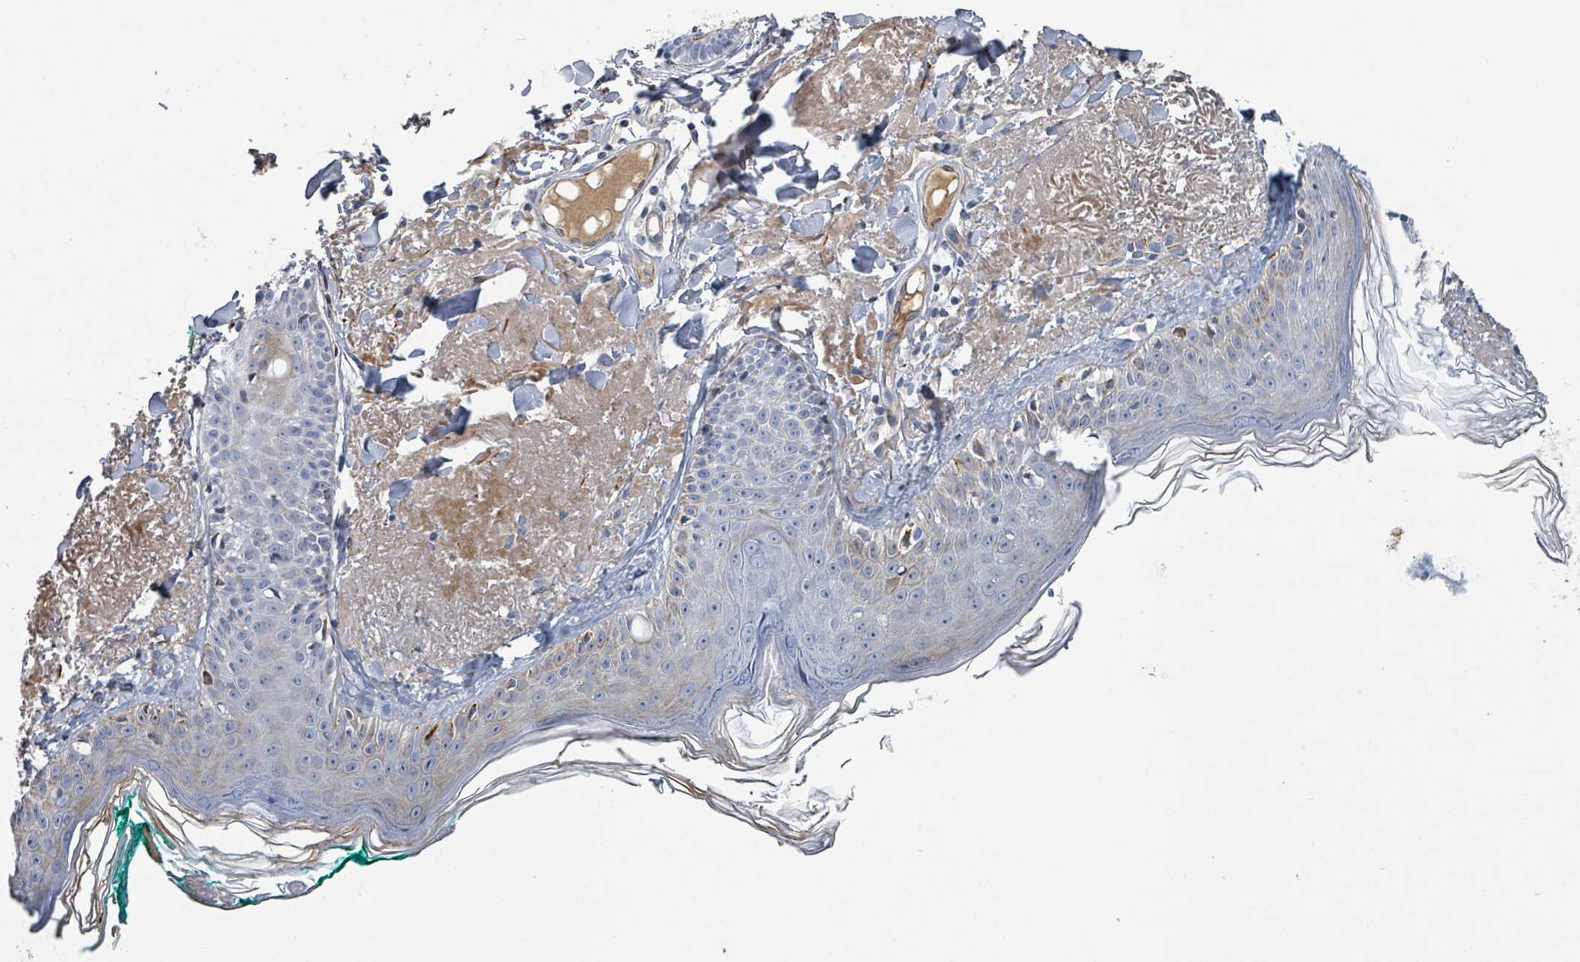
{"staining": {"intensity": "negative", "quantity": "none", "location": "none"}, "tissue": "skin", "cell_type": "Fibroblasts", "image_type": "normal", "snomed": [{"axis": "morphology", "description": "Normal tissue, NOS"}, {"axis": "morphology", "description": "Malignant melanoma, NOS"}, {"axis": "topography", "description": "Skin"}], "caption": "Immunohistochemical staining of benign human skin reveals no significant positivity in fibroblasts.", "gene": "RAB33B", "patient": {"sex": "male", "age": 80}}